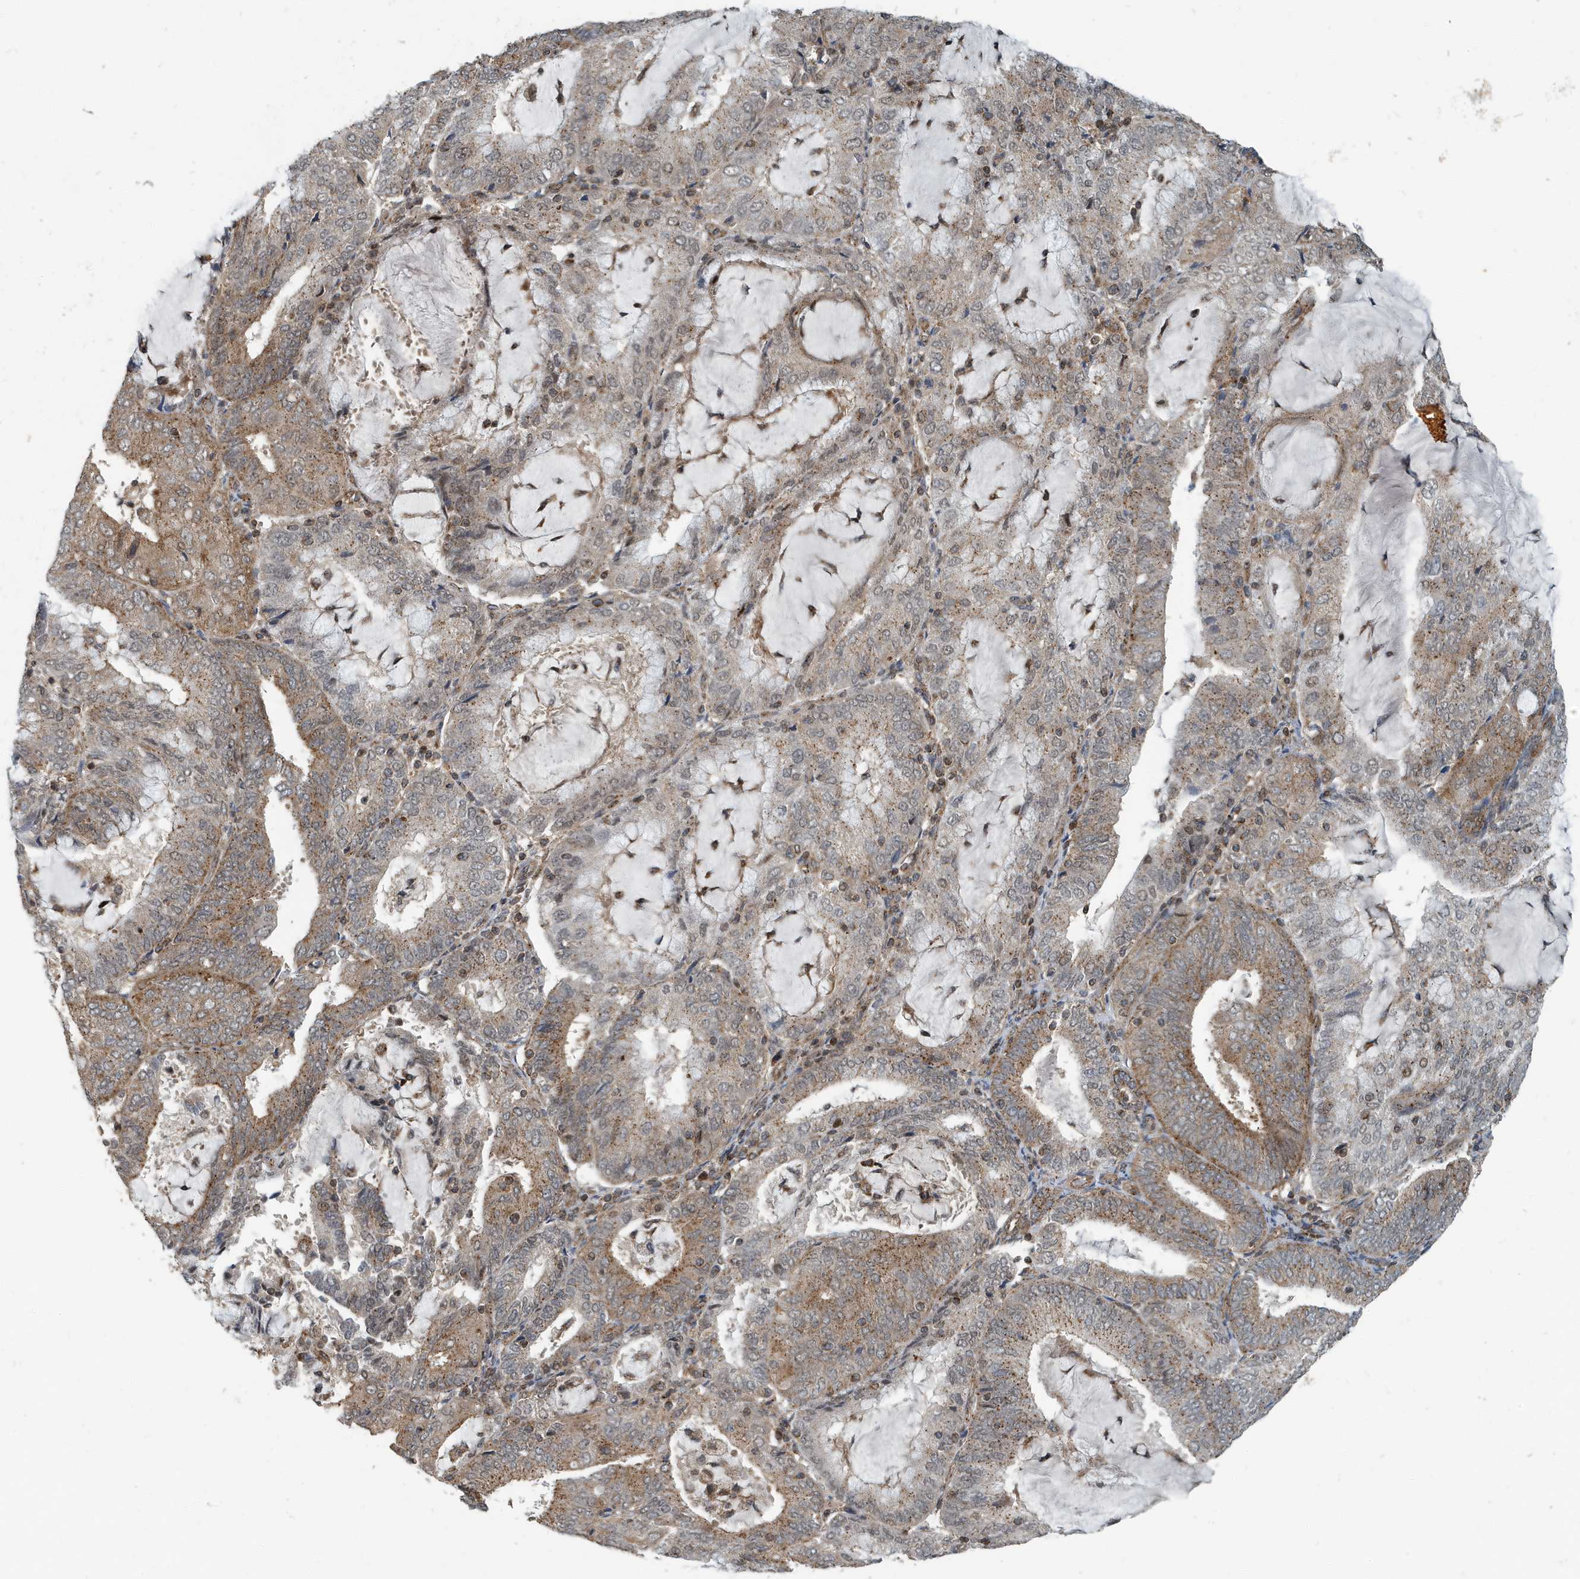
{"staining": {"intensity": "moderate", "quantity": ">75%", "location": "cytoplasmic/membranous"}, "tissue": "endometrial cancer", "cell_type": "Tumor cells", "image_type": "cancer", "snomed": [{"axis": "morphology", "description": "Adenocarcinoma, NOS"}, {"axis": "topography", "description": "Endometrium"}], "caption": "A brown stain shows moderate cytoplasmic/membranous positivity of a protein in endometrial cancer (adenocarcinoma) tumor cells.", "gene": "KIF15", "patient": {"sex": "female", "age": 81}}